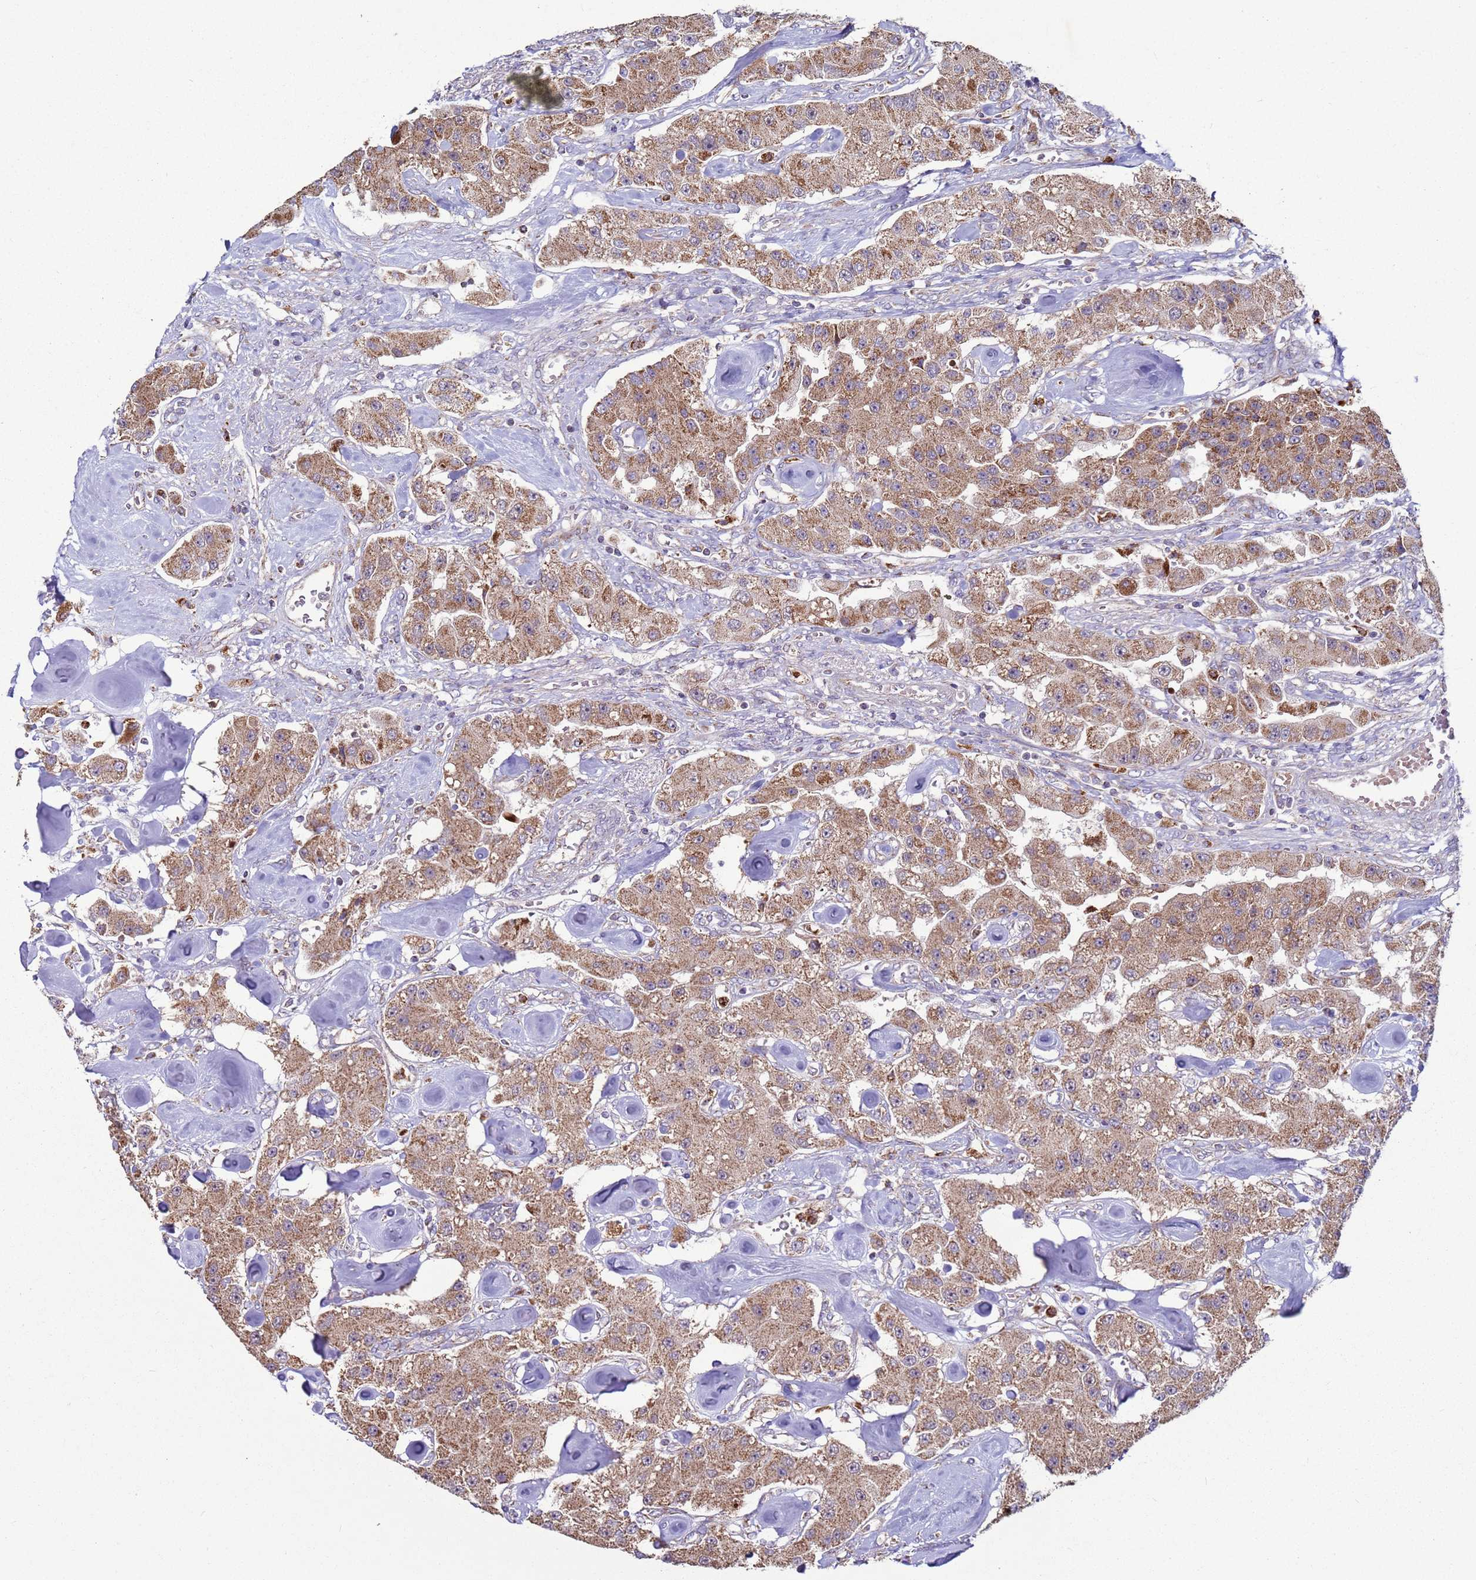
{"staining": {"intensity": "moderate", "quantity": ">75%", "location": "cytoplasmic/membranous"}, "tissue": "carcinoid", "cell_type": "Tumor cells", "image_type": "cancer", "snomed": [{"axis": "morphology", "description": "Carcinoid, malignant, NOS"}, {"axis": "topography", "description": "Pancreas"}], "caption": "The immunohistochemical stain labels moderate cytoplasmic/membranous expression in tumor cells of malignant carcinoid tissue. (DAB = brown stain, brightfield microscopy at high magnification).", "gene": "FBXO33", "patient": {"sex": "male", "age": 41}}